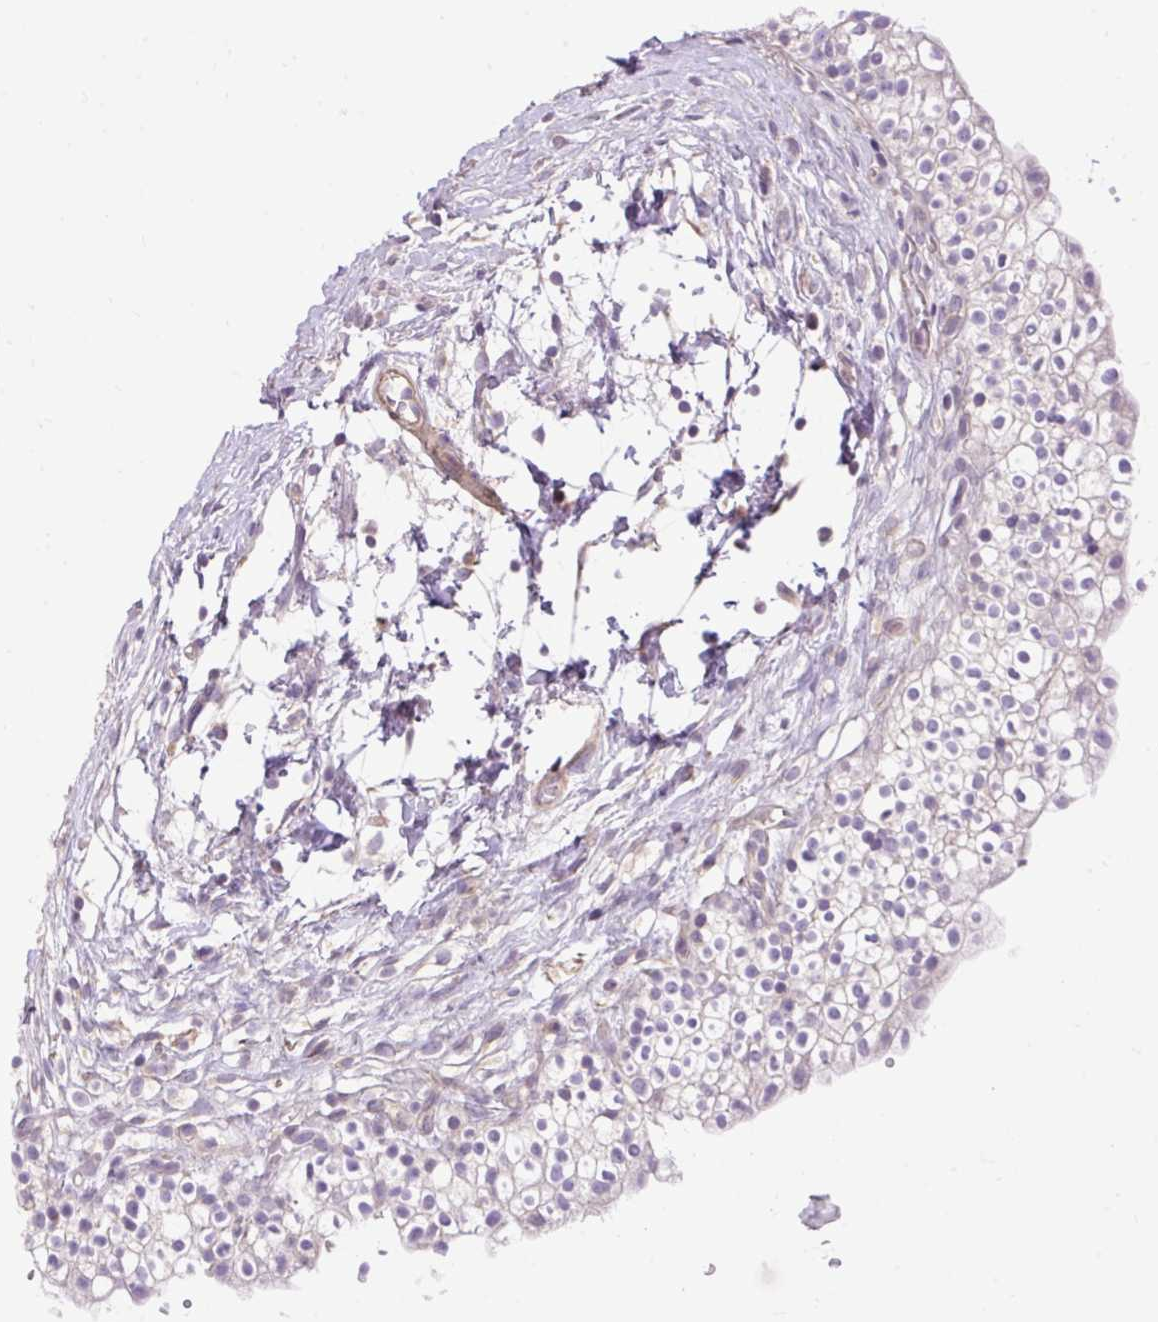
{"staining": {"intensity": "negative", "quantity": "none", "location": "none"}, "tissue": "urinary bladder", "cell_type": "Urothelial cells", "image_type": "normal", "snomed": [{"axis": "morphology", "description": "Normal tissue, NOS"}, {"axis": "topography", "description": "Urinary bladder"}, {"axis": "topography", "description": "Peripheral nerve tissue"}], "caption": "High power microscopy micrograph of an IHC micrograph of unremarkable urinary bladder, revealing no significant expression in urothelial cells.", "gene": "HEXB", "patient": {"sex": "male", "age": 55}}